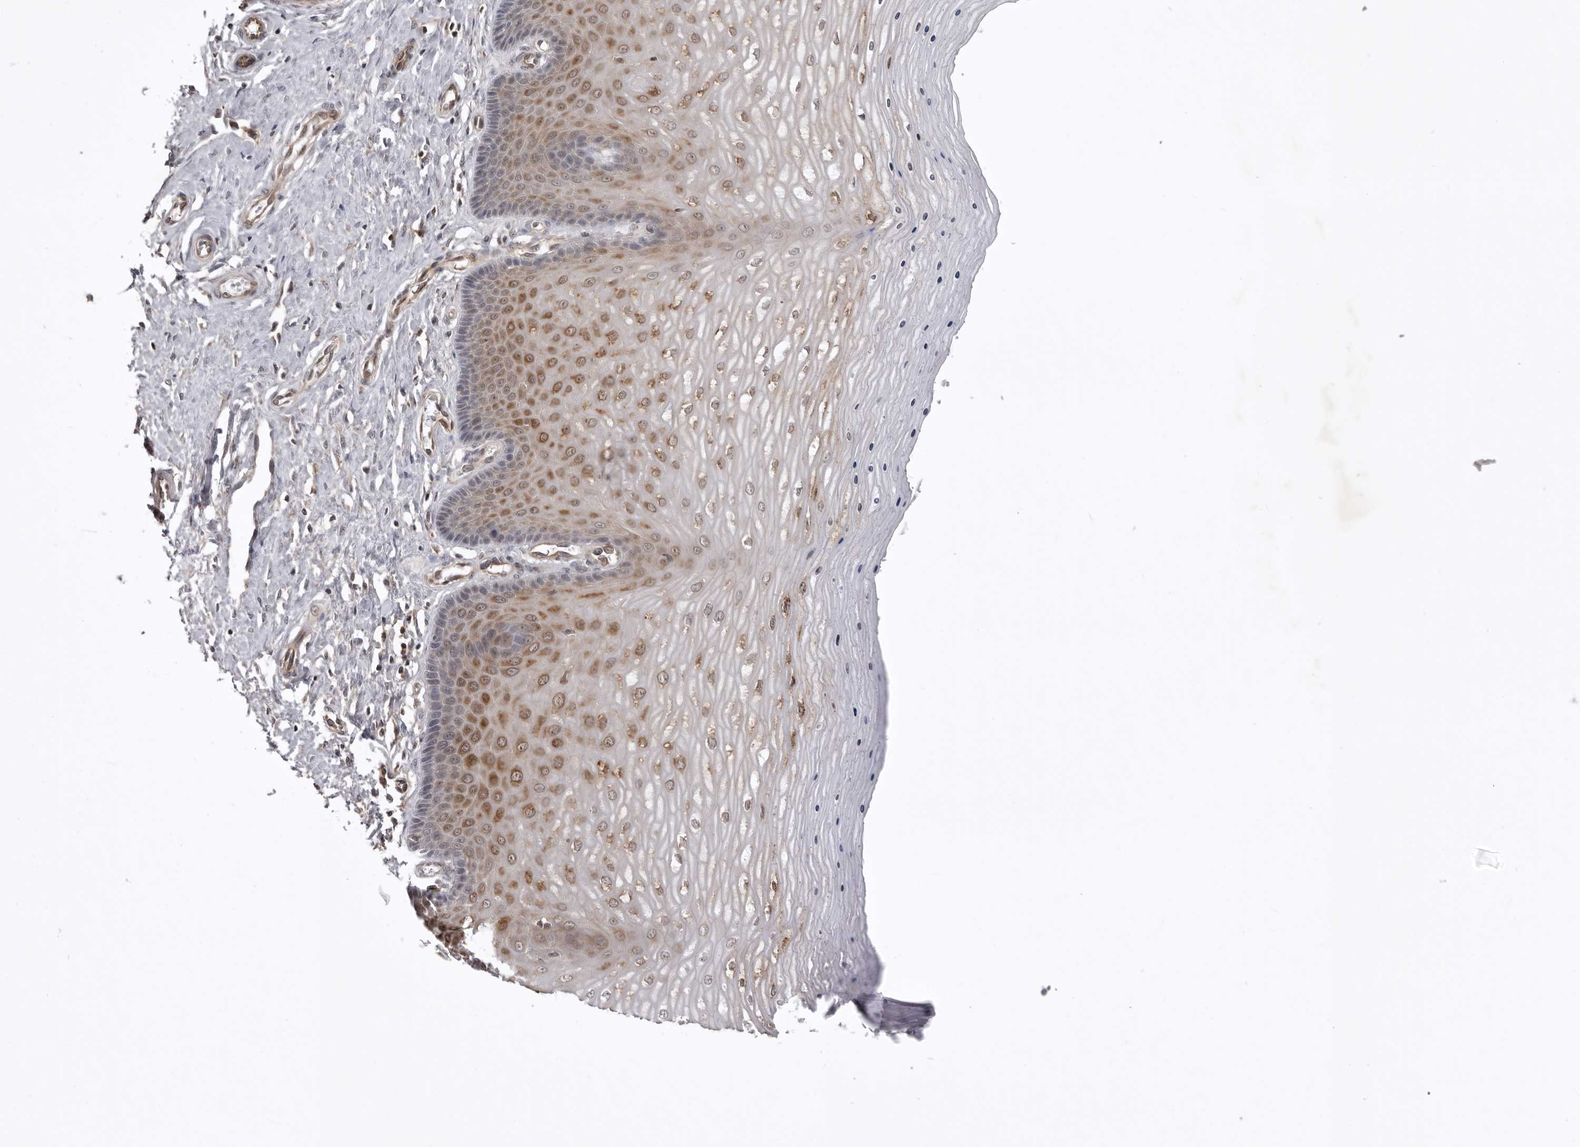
{"staining": {"intensity": "weak", "quantity": "25%-75%", "location": "cytoplasmic/membranous"}, "tissue": "cervix", "cell_type": "Glandular cells", "image_type": "normal", "snomed": [{"axis": "morphology", "description": "Normal tissue, NOS"}, {"axis": "topography", "description": "Cervix"}], "caption": "Immunohistochemistry staining of benign cervix, which demonstrates low levels of weak cytoplasmic/membranous staining in about 25%-75% of glandular cells indicating weak cytoplasmic/membranous protein expression. The staining was performed using DAB (3,3'-diaminobenzidine) (brown) for protein detection and nuclei were counterstained in hematoxylin (blue).", "gene": "USP43", "patient": {"sex": "female", "age": 55}}